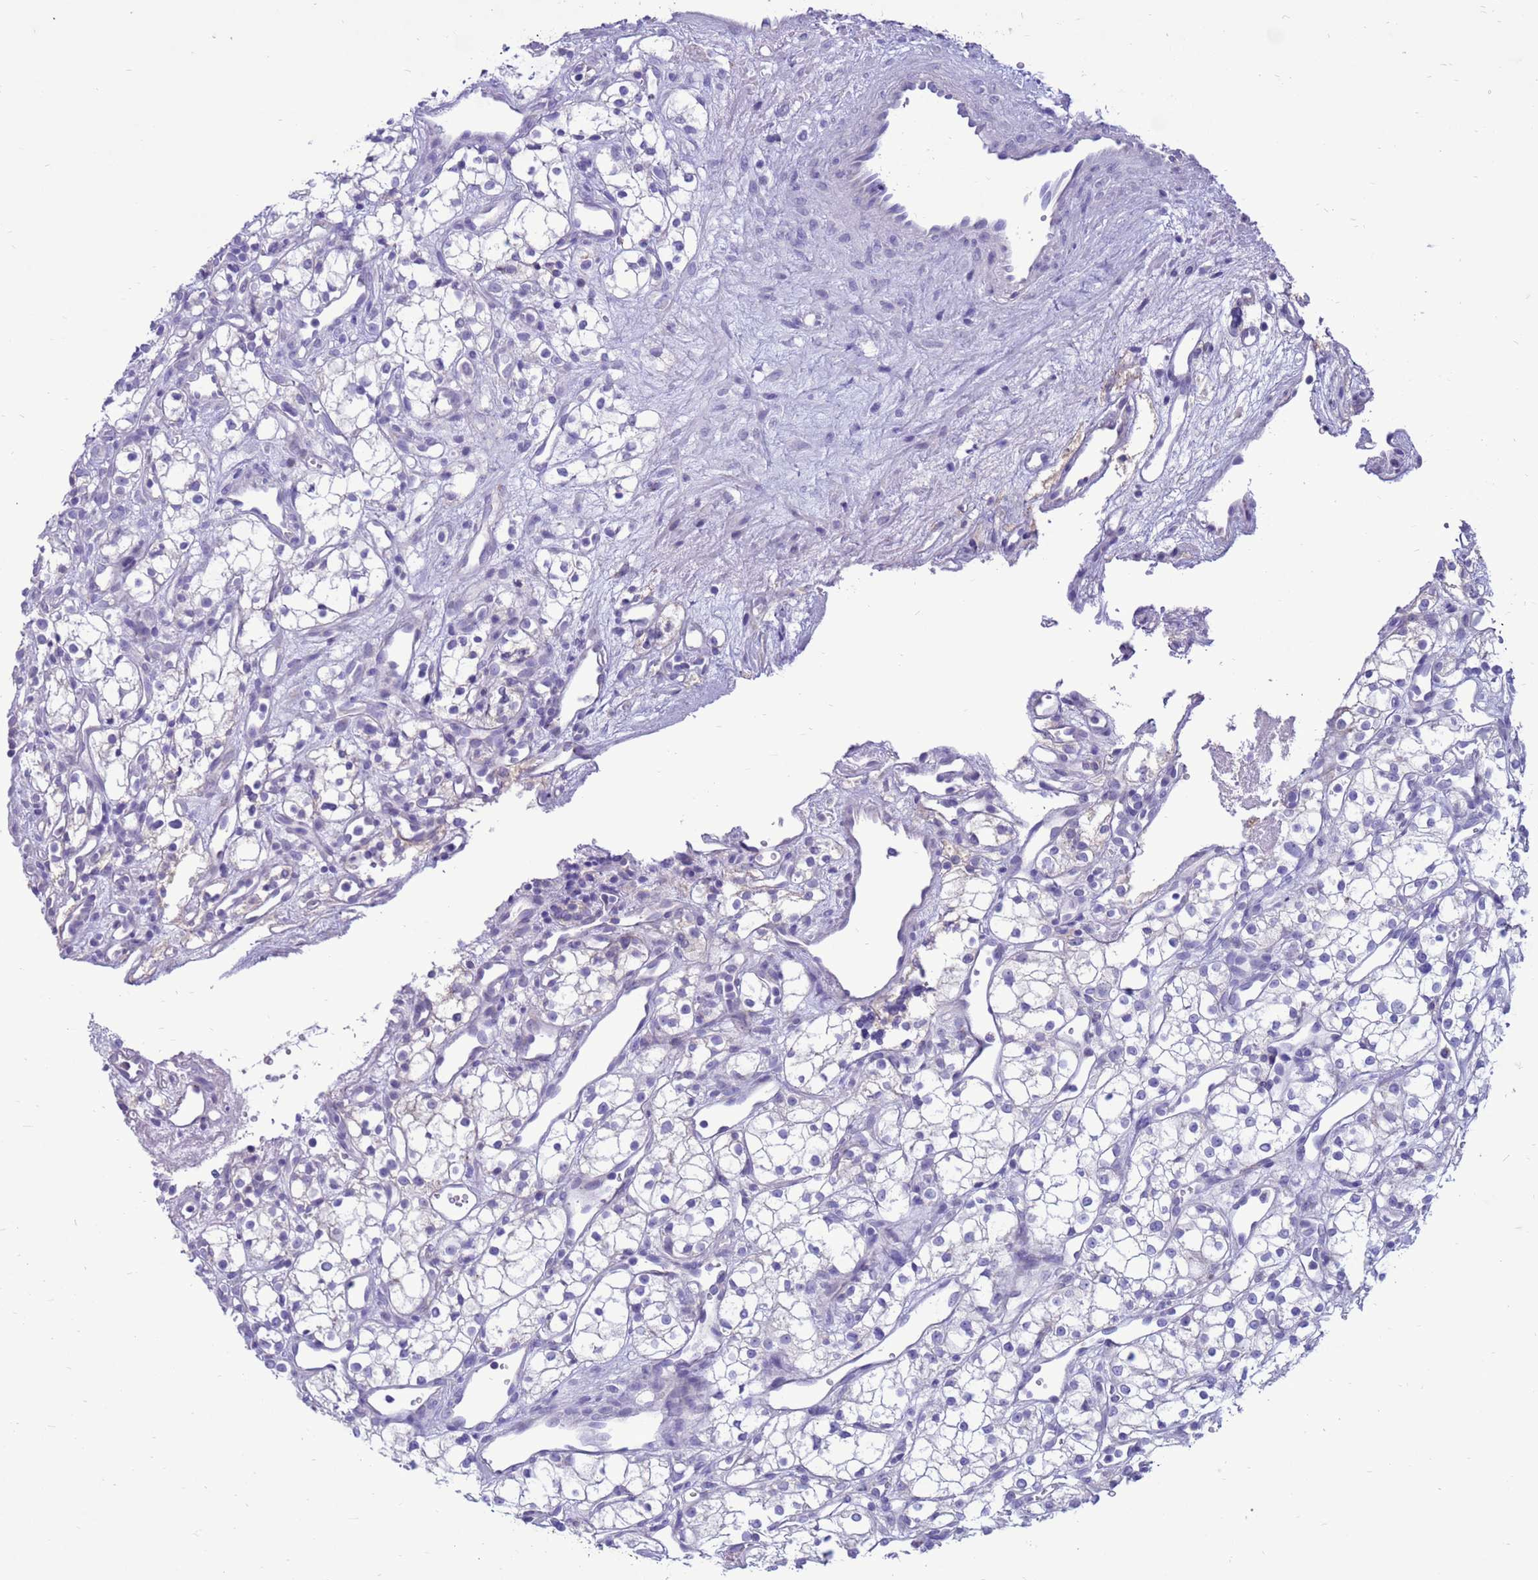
{"staining": {"intensity": "negative", "quantity": "none", "location": "none"}, "tissue": "renal cancer", "cell_type": "Tumor cells", "image_type": "cancer", "snomed": [{"axis": "morphology", "description": "Adenocarcinoma, NOS"}, {"axis": "topography", "description": "Kidney"}], "caption": "IHC photomicrograph of human renal cancer stained for a protein (brown), which displays no staining in tumor cells.", "gene": "PDE10A", "patient": {"sex": "male", "age": 59}}